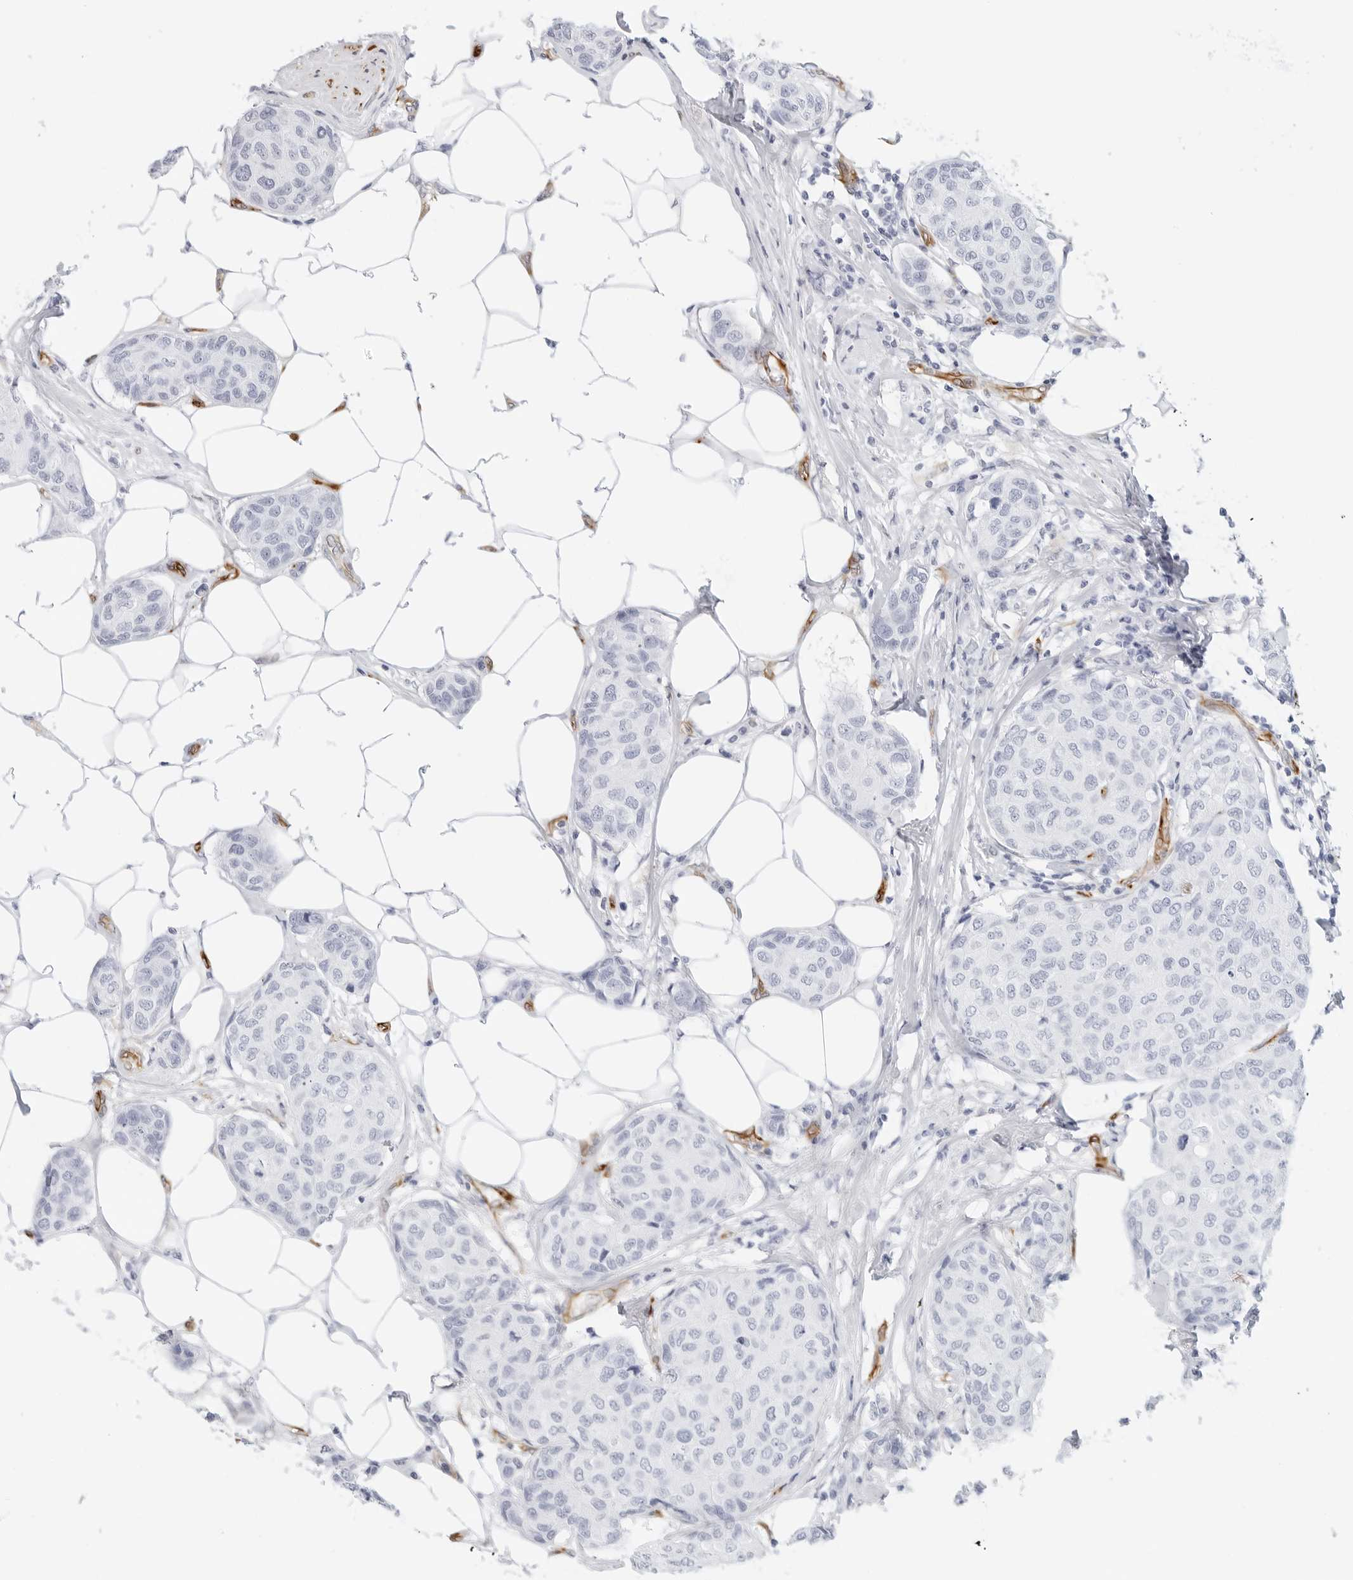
{"staining": {"intensity": "negative", "quantity": "none", "location": "none"}, "tissue": "breast cancer", "cell_type": "Tumor cells", "image_type": "cancer", "snomed": [{"axis": "morphology", "description": "Duct carcinoma"}, {"axis": "topography", "description": "Breast"}], "caption": "High magnification brightfield microscopy of breast cancer stained with DAB (brown) and counterstained with hematoxylin (blue): tumor cells show no significant expression.", "gene": "NES", "patient": {"sex": "female", "age": 80}}